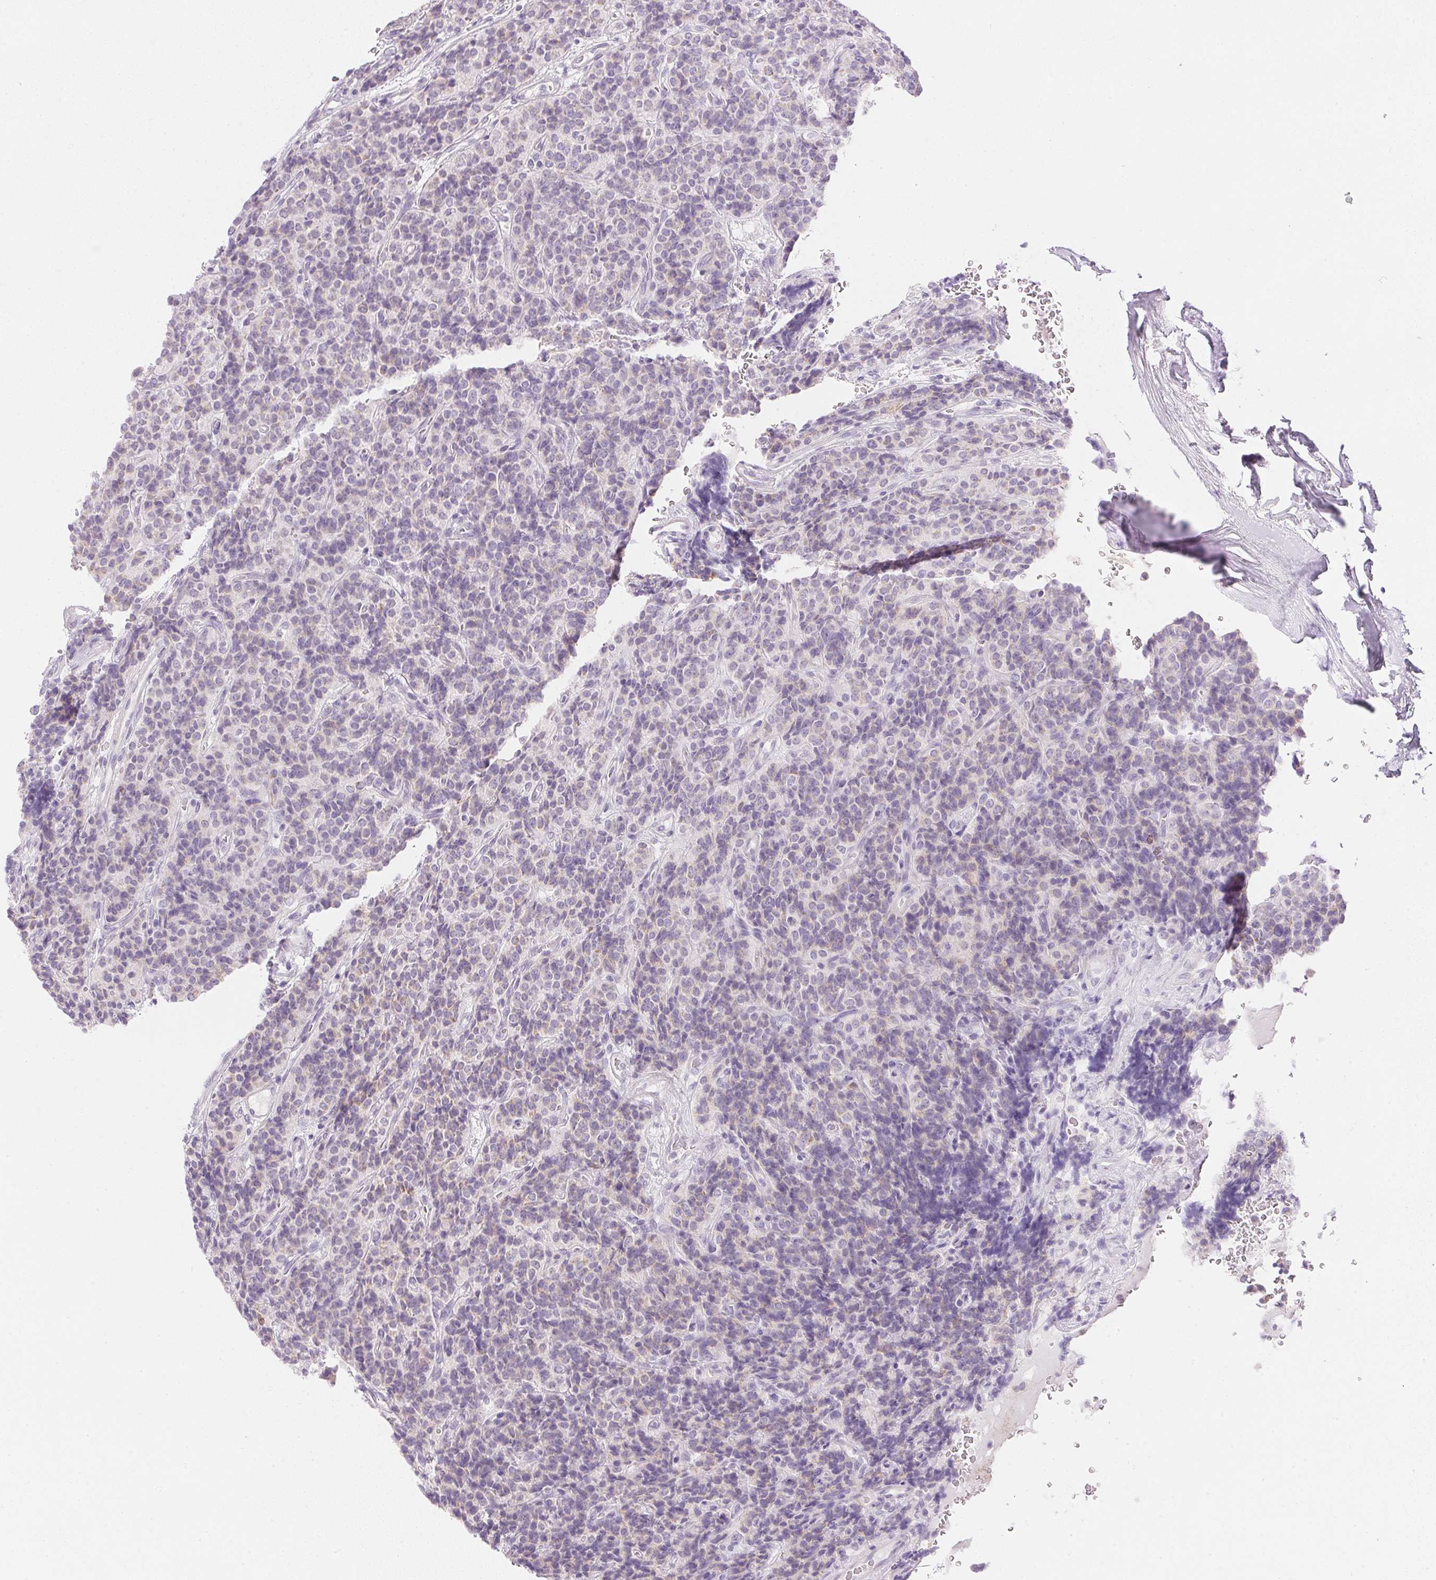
{"staining": {"intensity": "weak", "quantity": "<25%", "location": "cytoplasmic/membranous"}, "tissue": "carcinoid", "cell_type": "Tumor cells", "image_type": "cancer", "snomed": [{"axis": "morphology", "description": "Carcinoid, malignant, NOS"}, {"axis": "topography", "description": "Pancreas"}], "caption": "A histopathology image of malignant carcinoid stained for a protein demonstrates no brown staining in tumor cells.", "gene": "CTRL", "patient": {"sex": "male", "age": 36}}